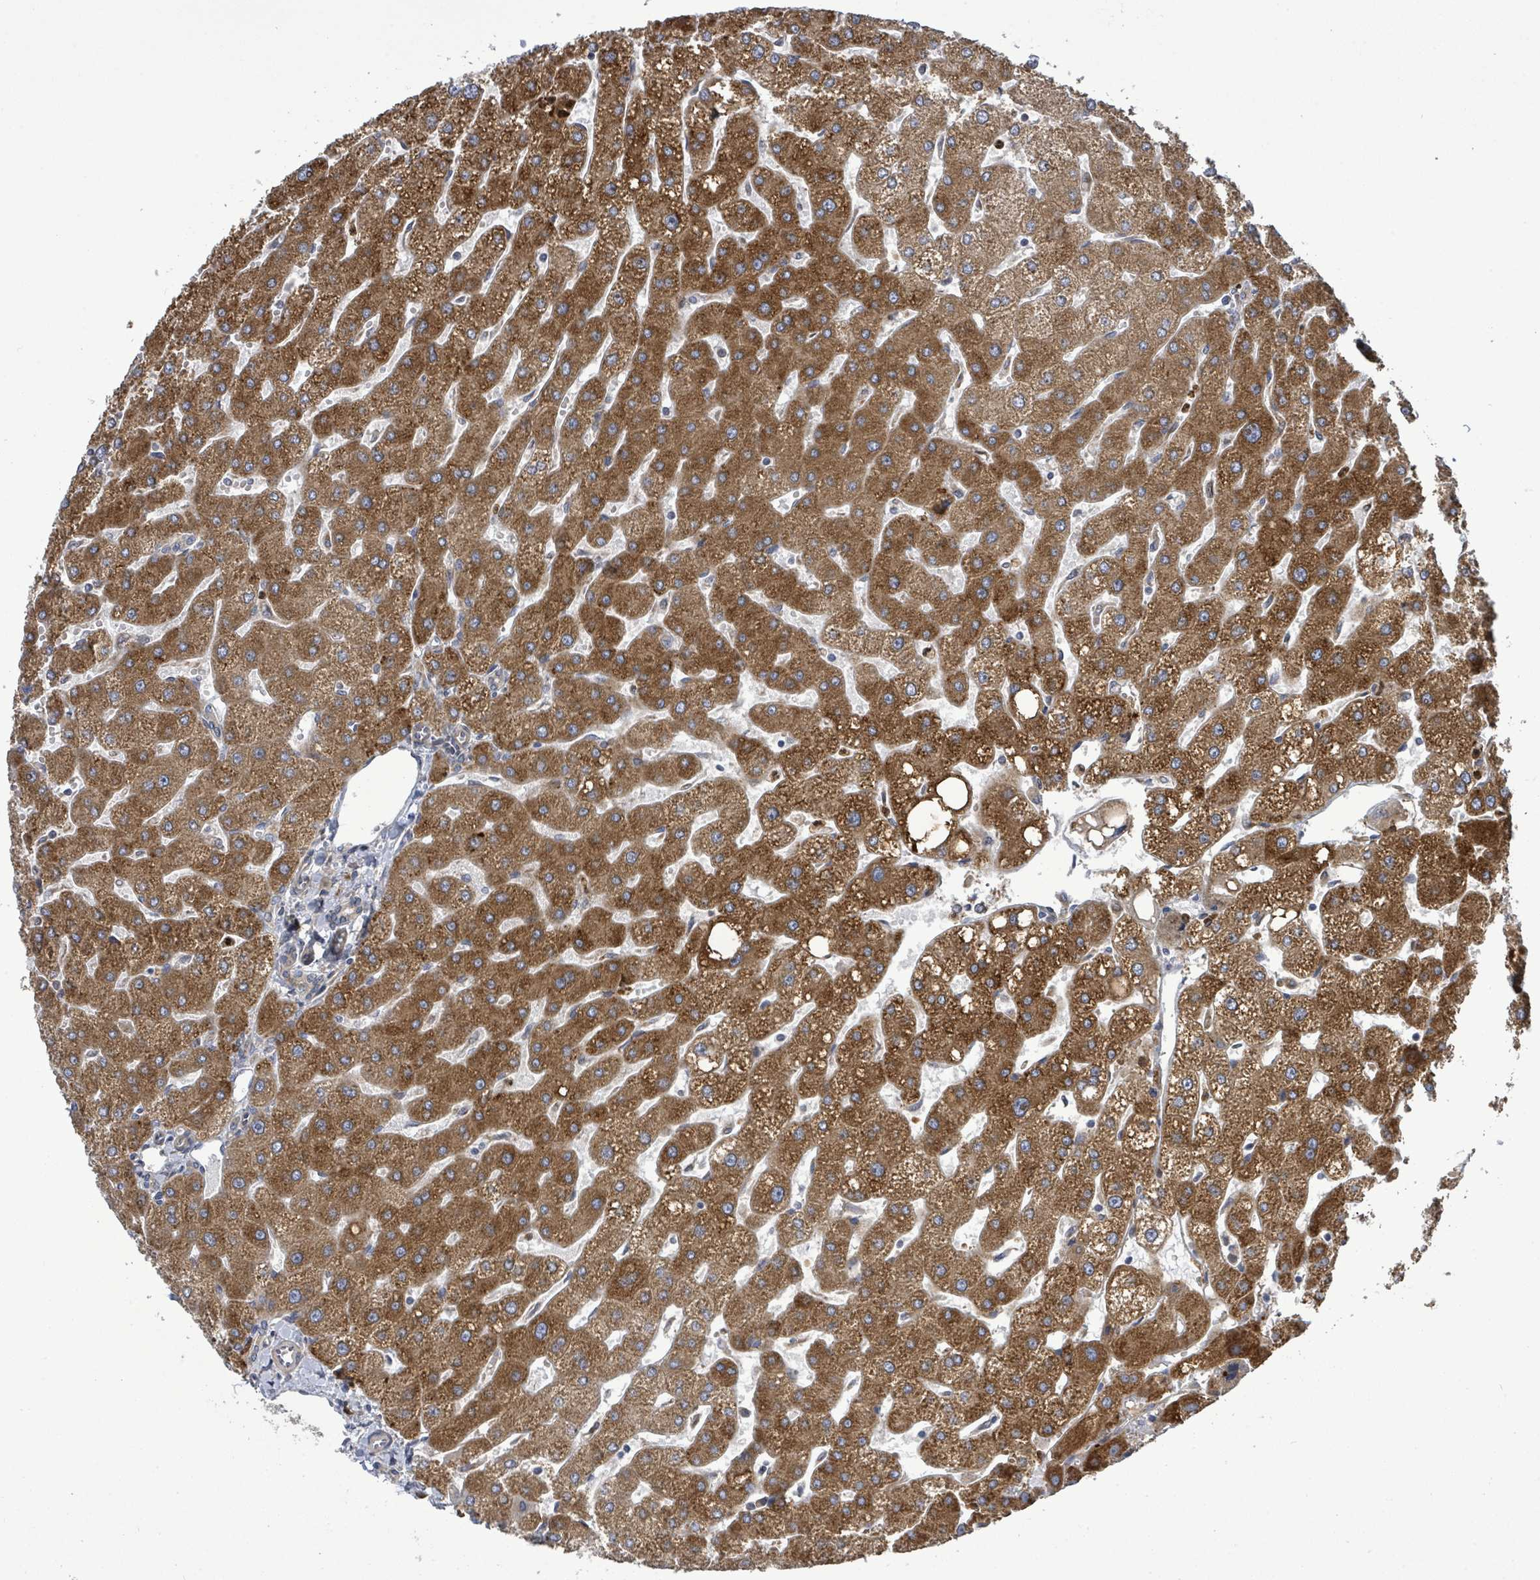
{"staining": {"intensity": "weak", "quantity": "<25%", "location": "cytoplasmic/membranous"}, "tissue": "liver", "cell_type": "Cholangiocytes", "image_type": "normal", "snomed": [{"axis": "morphology", "description": "Normal tissue, NOS"}, {"axis": "topography", "description": "Liver"}], "caption": "IHC histopathology image of benign liver: liver stained with DAB (3,3'-diaminobenzidine) exhibits no significant protein expression in cholangiocytes.", "gene": "SAR1A", "patient": {"sex": "male", "age": 67}}